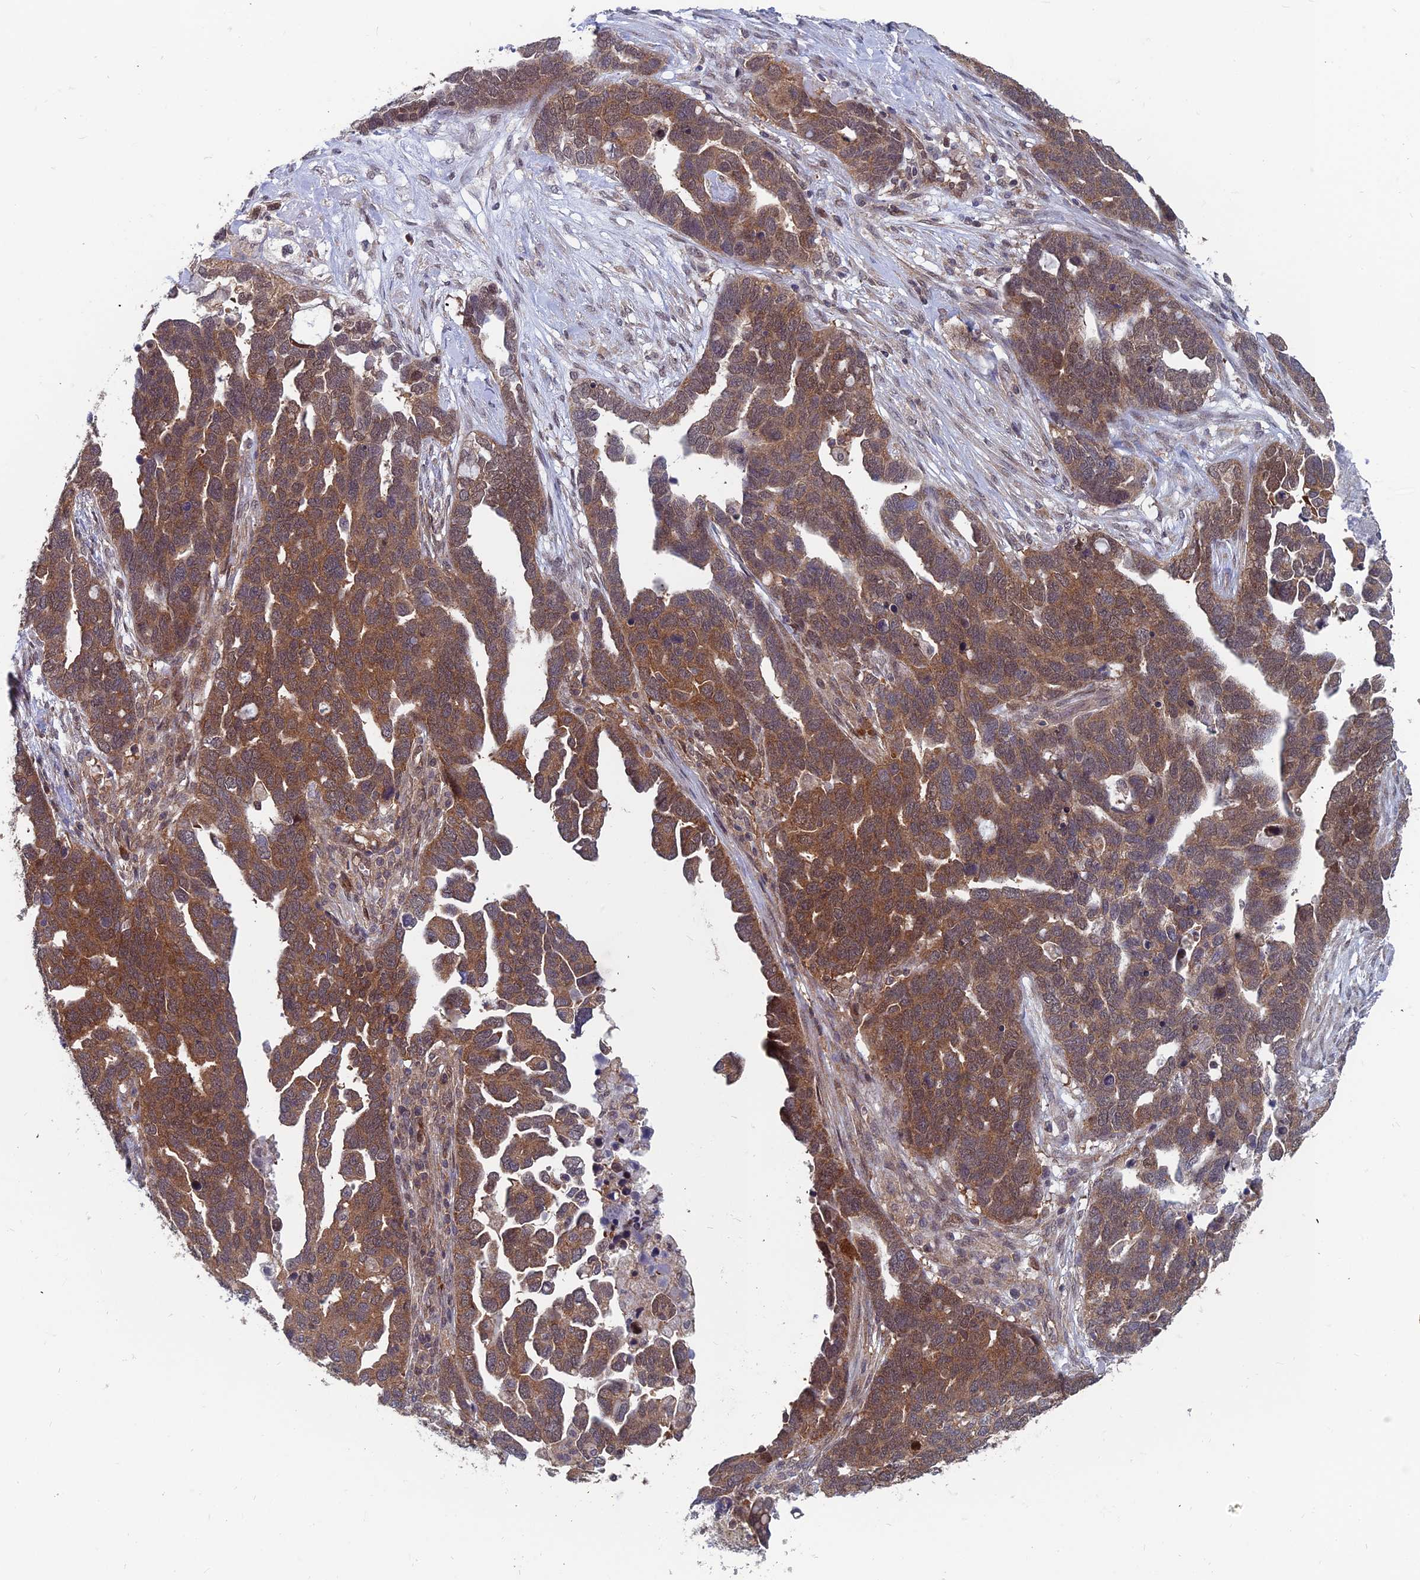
{"staining": {"intensity": "moderate", "quantity": ">75%", "location": "cytoplasmic/membranous,nuclear"}, "tissue": "ovarian cancer", "cell_type": "Tumor cells", "image_type": "cancer", "snomed": [{"axis": "morphology", "description": "Cystadenocarcinoma, serous, NOS"}, {"axis": "topography", "description": "Ovary"}], "caption": "Serous cystadenocarcinoma (ovarian) was stained to show a protein in brown. There is medium levels of moderate cytoplasmic/membranous and nuclear positivity in approximately >75% of tumor cells.", "gene": "IGBP1", "patient": {"sex": "female", "age": 54}}